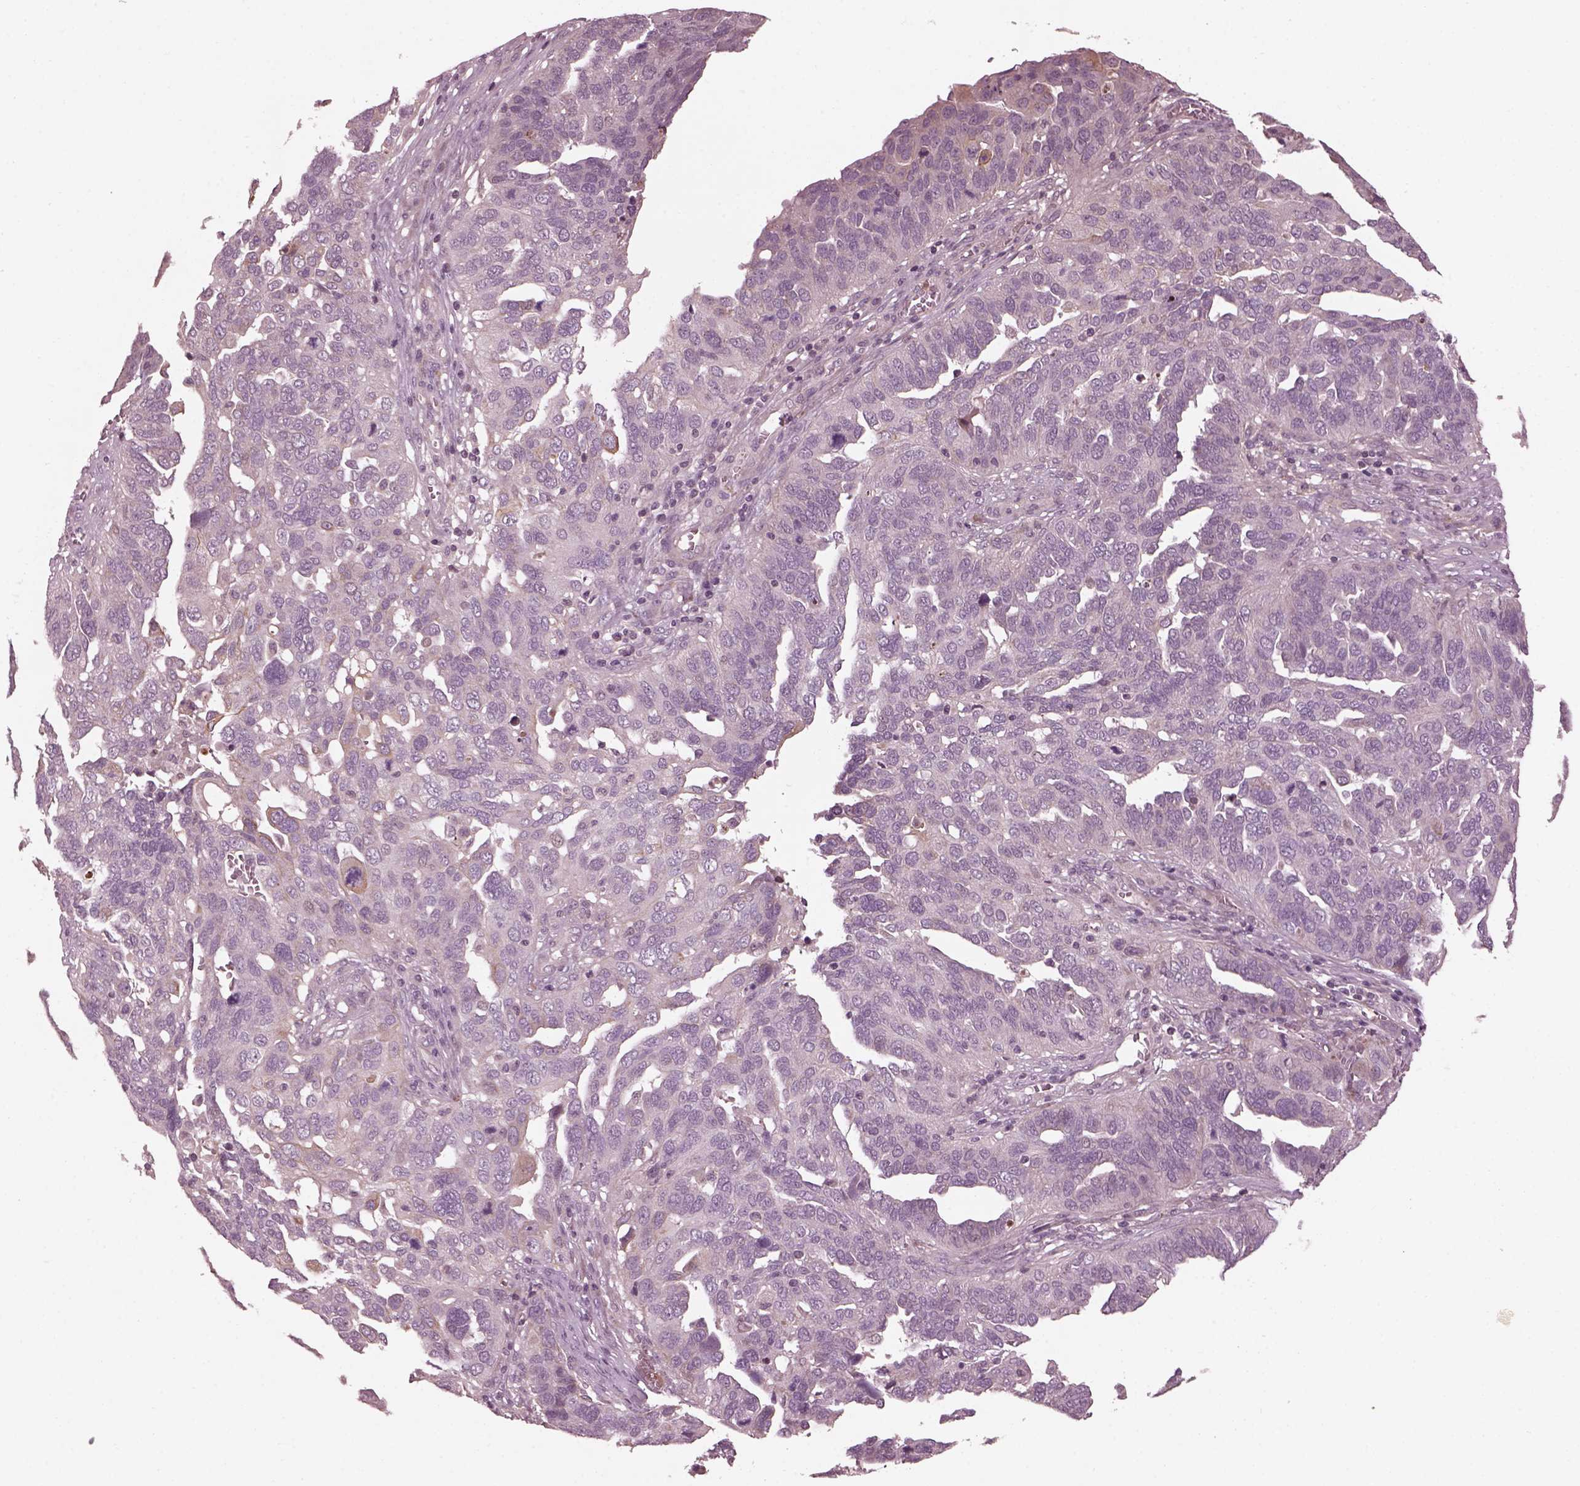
{"staining": {"intensity": "negative", "quantity": "none", "location": "none"}, "tissue": "ovarian cancer", "cell_type": "Tumor cells", "image_type": "cancer", "snomed": [{"axis": "morphology", "description": "Carcinoma, endometroid"}, {"axis": "topography", "description": "Soft tissue"}, {"axis": "topography", "description": "Ovary"}], "caption": "This is an IHC image of human endometroid carcinoma (ovarian). There is no expression in tumor cells.", "gene": "EFEMP1", "patient": {"sex": "female", "age": 52}}